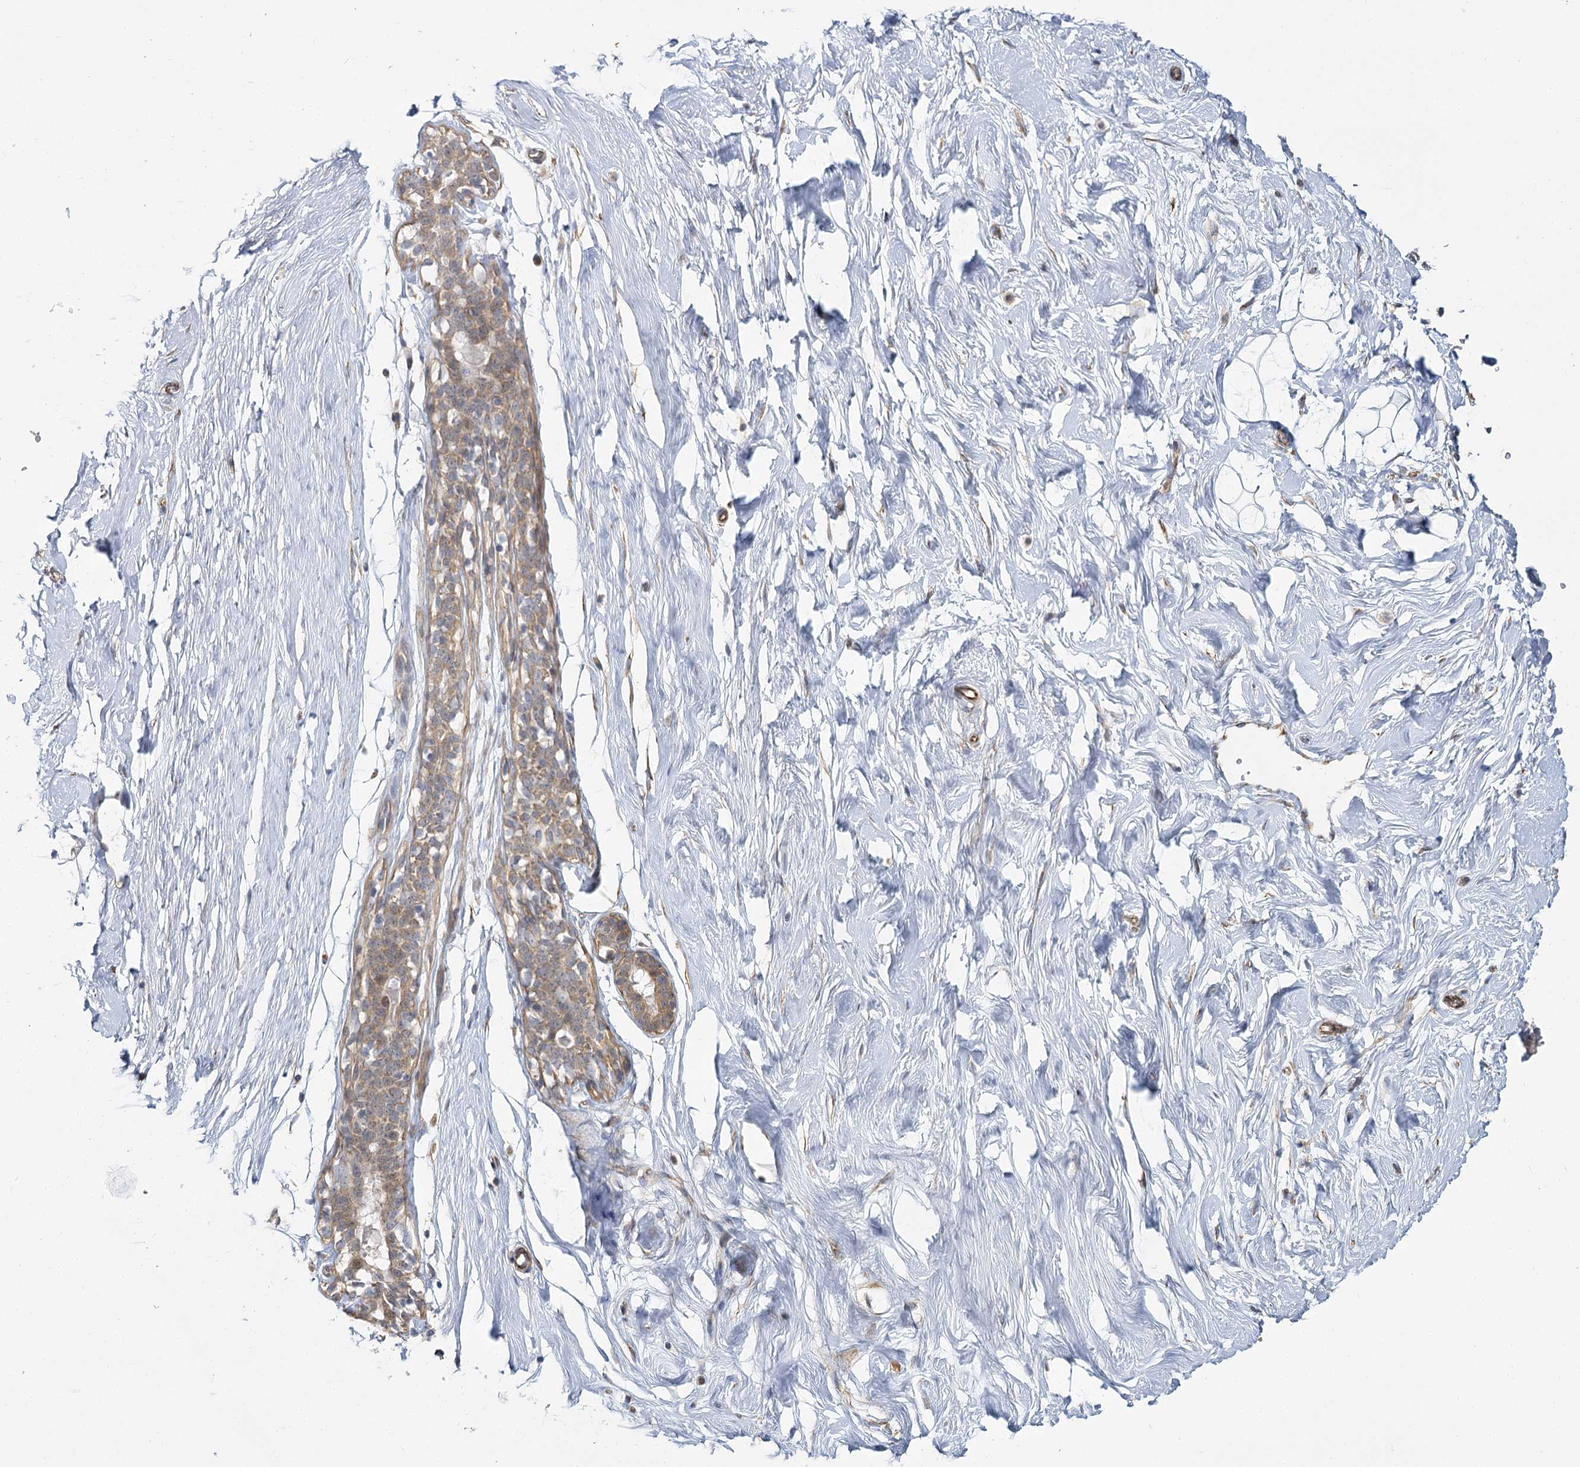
{"staining": {"intensity": "negative", "quantity": "none", "location": "none"}, "tissue": "breast", "cell_type": "Adipocytes", "image_type": "normal", "snomed": [{"axis": "morphology", "description": "Normal tissue, NOS"}, {"axis": "morphology", "description": "Adenoma, NOS"}, {"axis": "topography", "description": "Breast"}], "caption": "IHC photomicrograph of unremarkable breast: breast stained with DAB (3,3'-diaminobenzidine) displays no significant protein expression in adipocytes.", "gene": "TBC1D9B", "patient": {"sex": "female", "age": 23}}